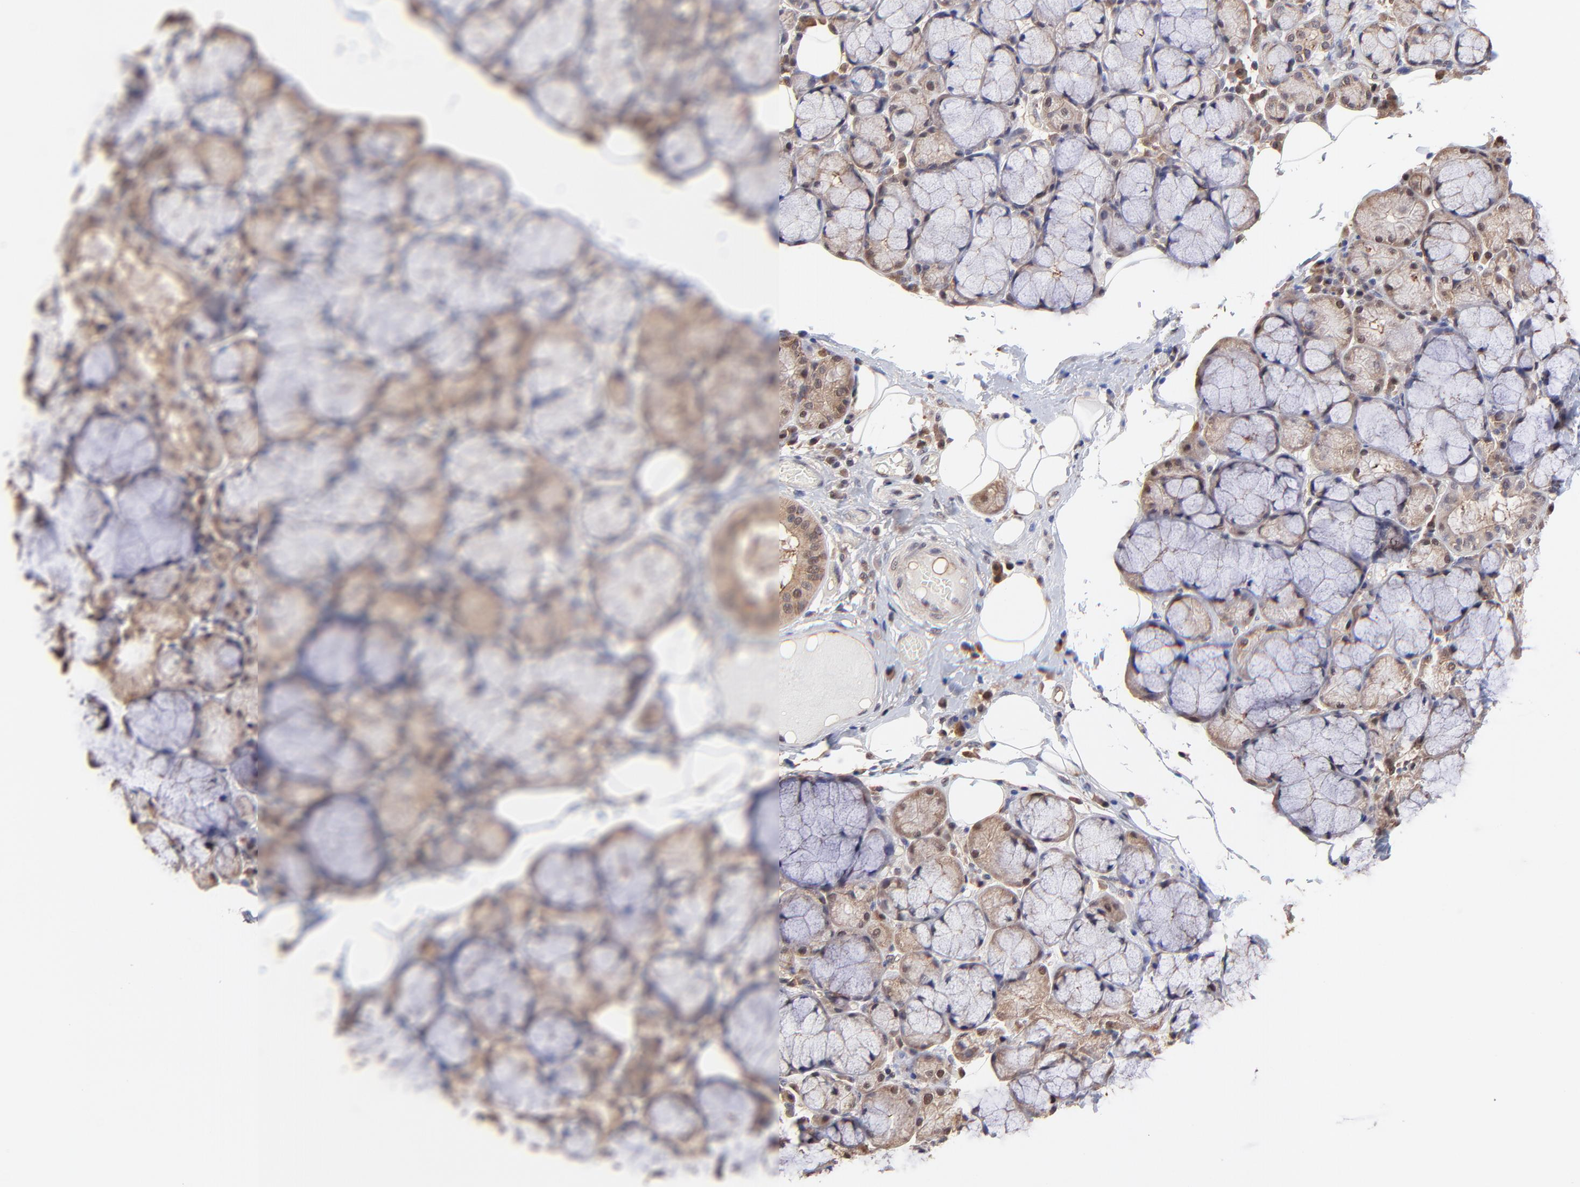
{"staining": {"intensity": "moderate", "quantity": ">75%", "location": "cytoplasmic/membranous"}, "tissue": "salivary gland", "cell_type": "Glandular cells", "image_type": "normal", "snomed": [{"axis": "morphology", "description": "Normal tissue, NOS"}, {"axis": "topography", "description": "Skeletal muscle"}, {"axis": "topography", "description": "Oral tissue"}, {"axis": "topography", "description": "Salivary gland"}, {"axis": "topography", "description": "Peripheral nerve tissue"}], "caption": "High-magnification brightfield microscopy of unremarkable salivary gland stained with DAB (brown) and counterstained with hematoxylin (blue). glandular cells exhibit moderate cytoplasmic/membranous staining is present in about>75% of cells. (DAB (3,3'-diaminobenzidine) IHC with brightfield microscopy, high magnification).", "gene": "PSMA6", "patient": {"sex": "male", "age": 54}}